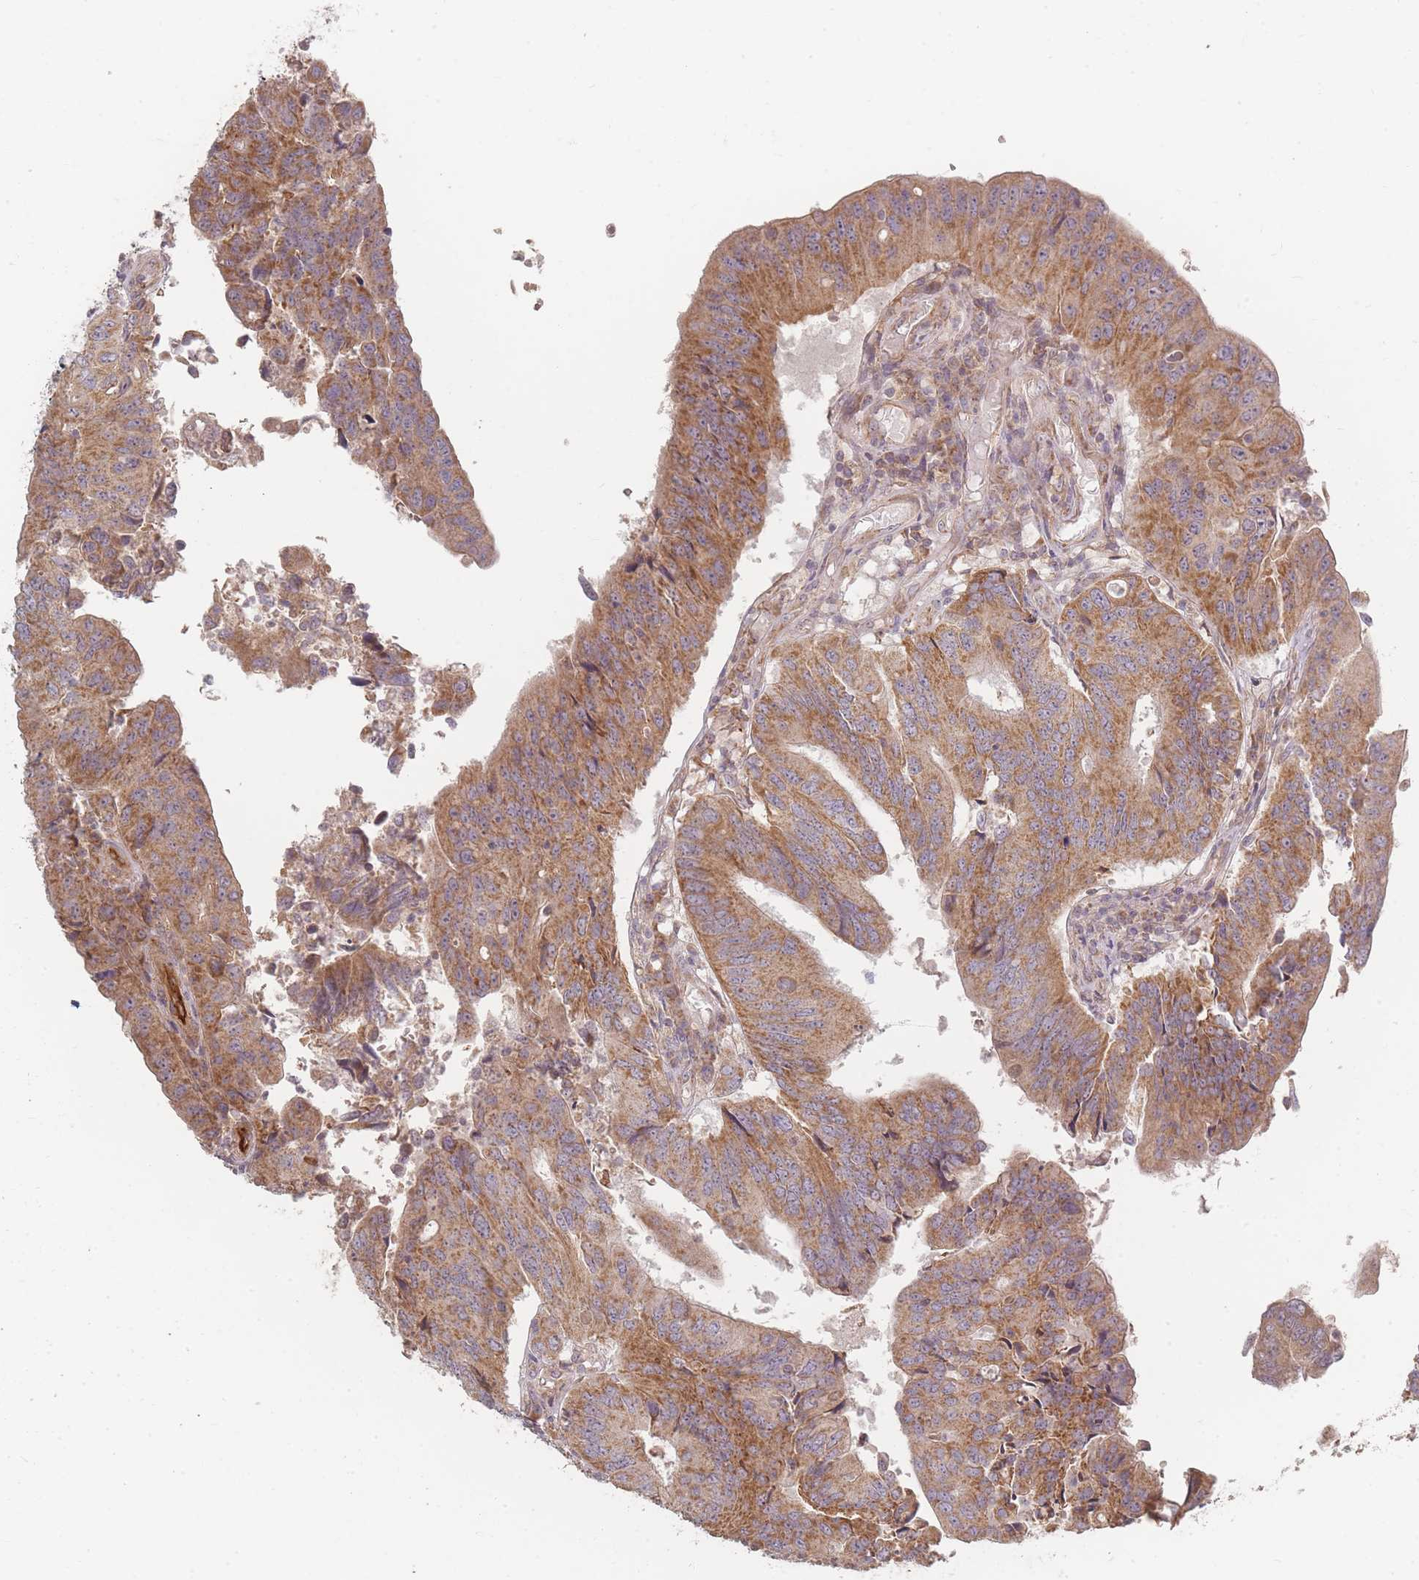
{"staining": {"intensity": "moderate", "quantity": ">75%", "location": "cytoplasmic/membranous"}, "tissue": "colorectal cancer", "cell_type": "Tumor cells", "image_type": "cancer", "snomed": [{"axis": "morphology", "description": "Adenocarcinoma, NOS"}, {"axis": "topography", "description": "Colon"}], "caption": "Protein staining displays moderate cytoplasmic/membranous expression in approximately >75% of tumor cells in adenocarcinoma (colorectal). Nuclei are stained in blue.", "gene": "MRPS6", "patient": {"sex": "female", "age": 67}}